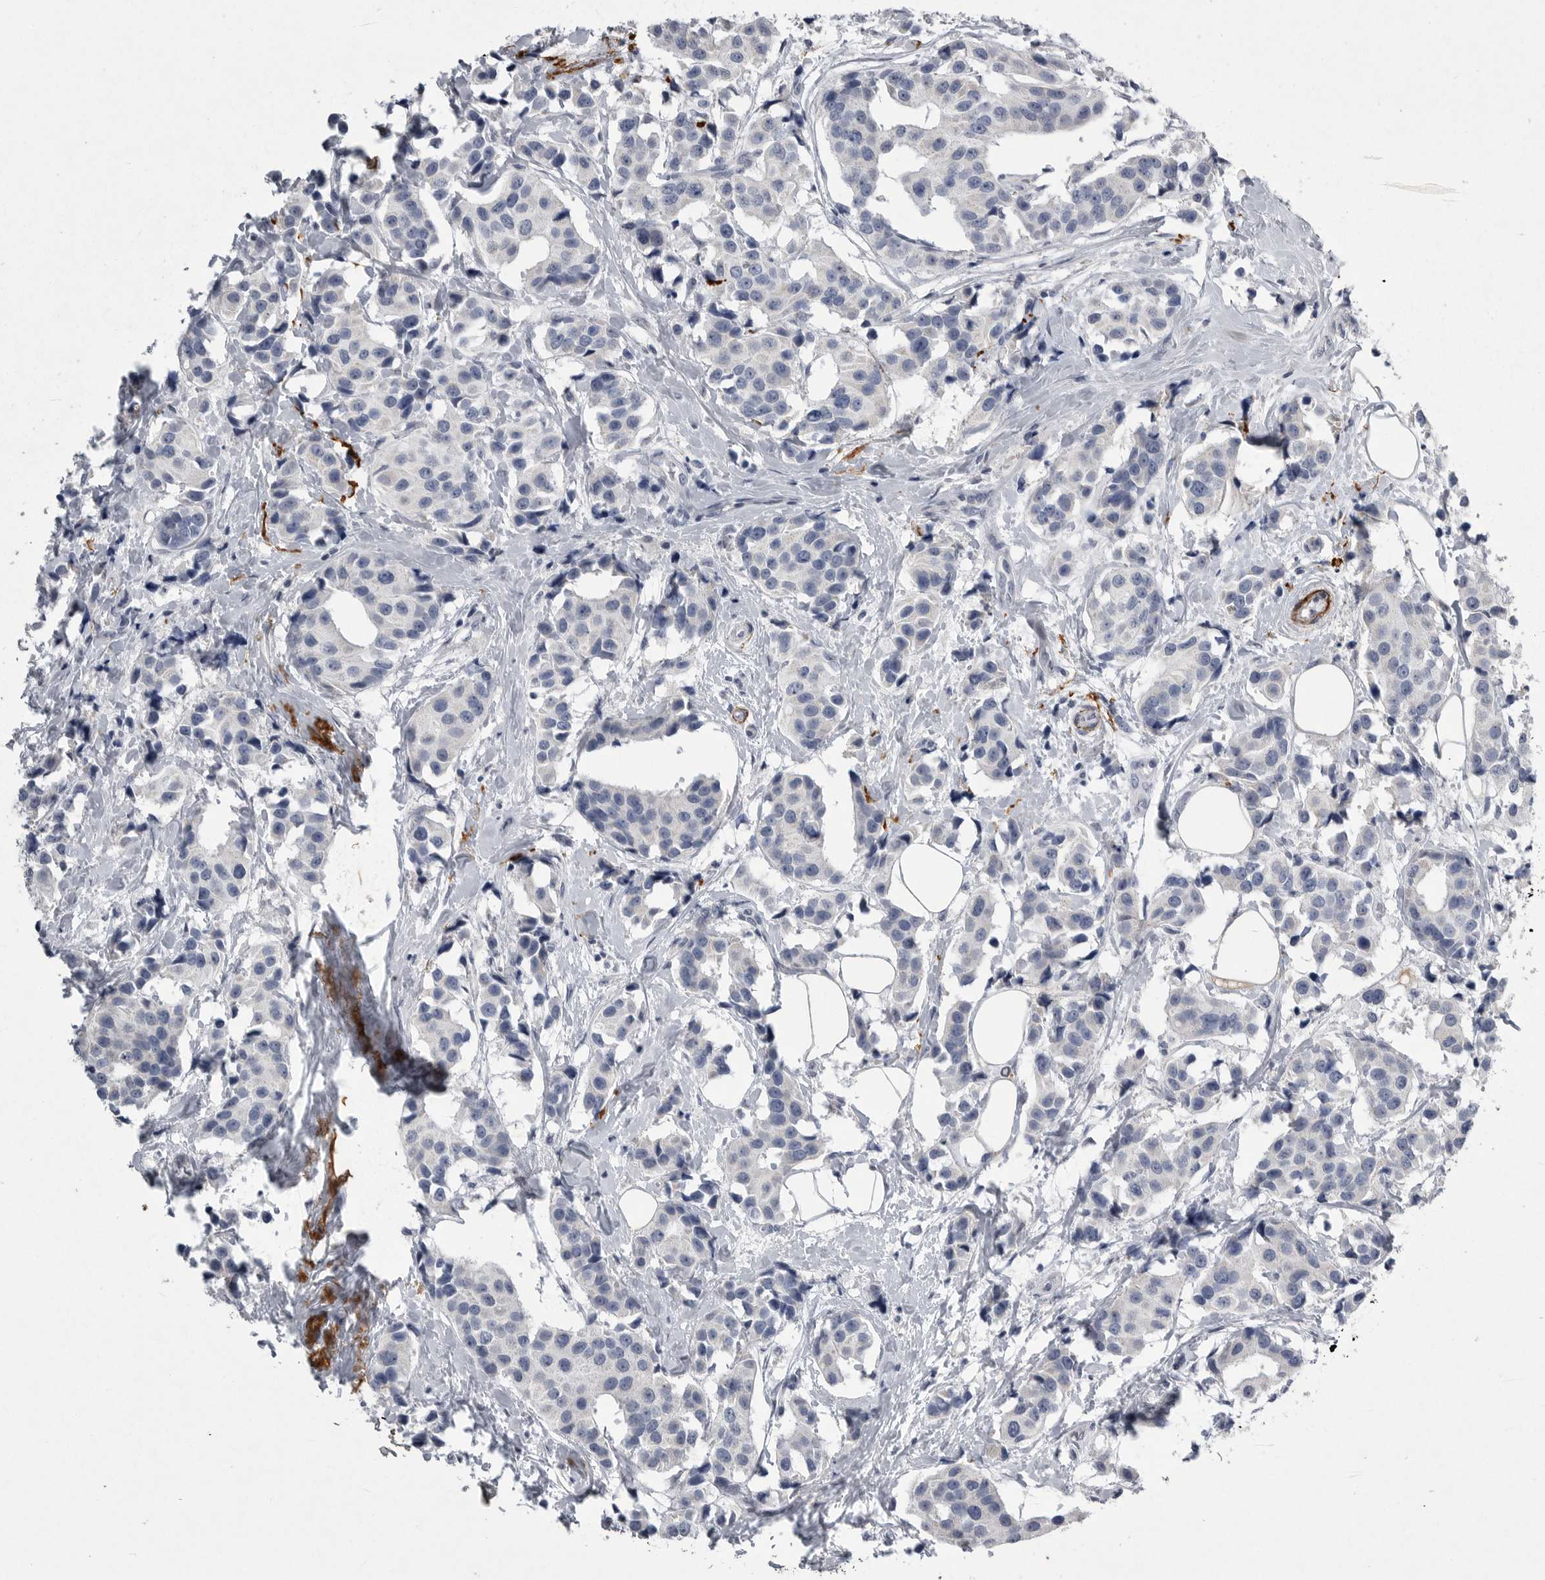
{"staining": {"intensity": "negative", "quantity": "none", "location": "none"}, "tissue": "breast cancer", "cell_type": "Tumor cells", "image_type": "cancer", "snomed": [{"axis": "morphology", "description": "Normal tissue, NOS"}, {"axis": "morphology", "description": "Duct carcinoma"}, {"axis": "topography", "description": "Breast"}], "caption": "The image shows no significant positivity in tumor cells of breast cancer.", "gene": "CRP", "patient": {"sex": "female", "age": 39}}